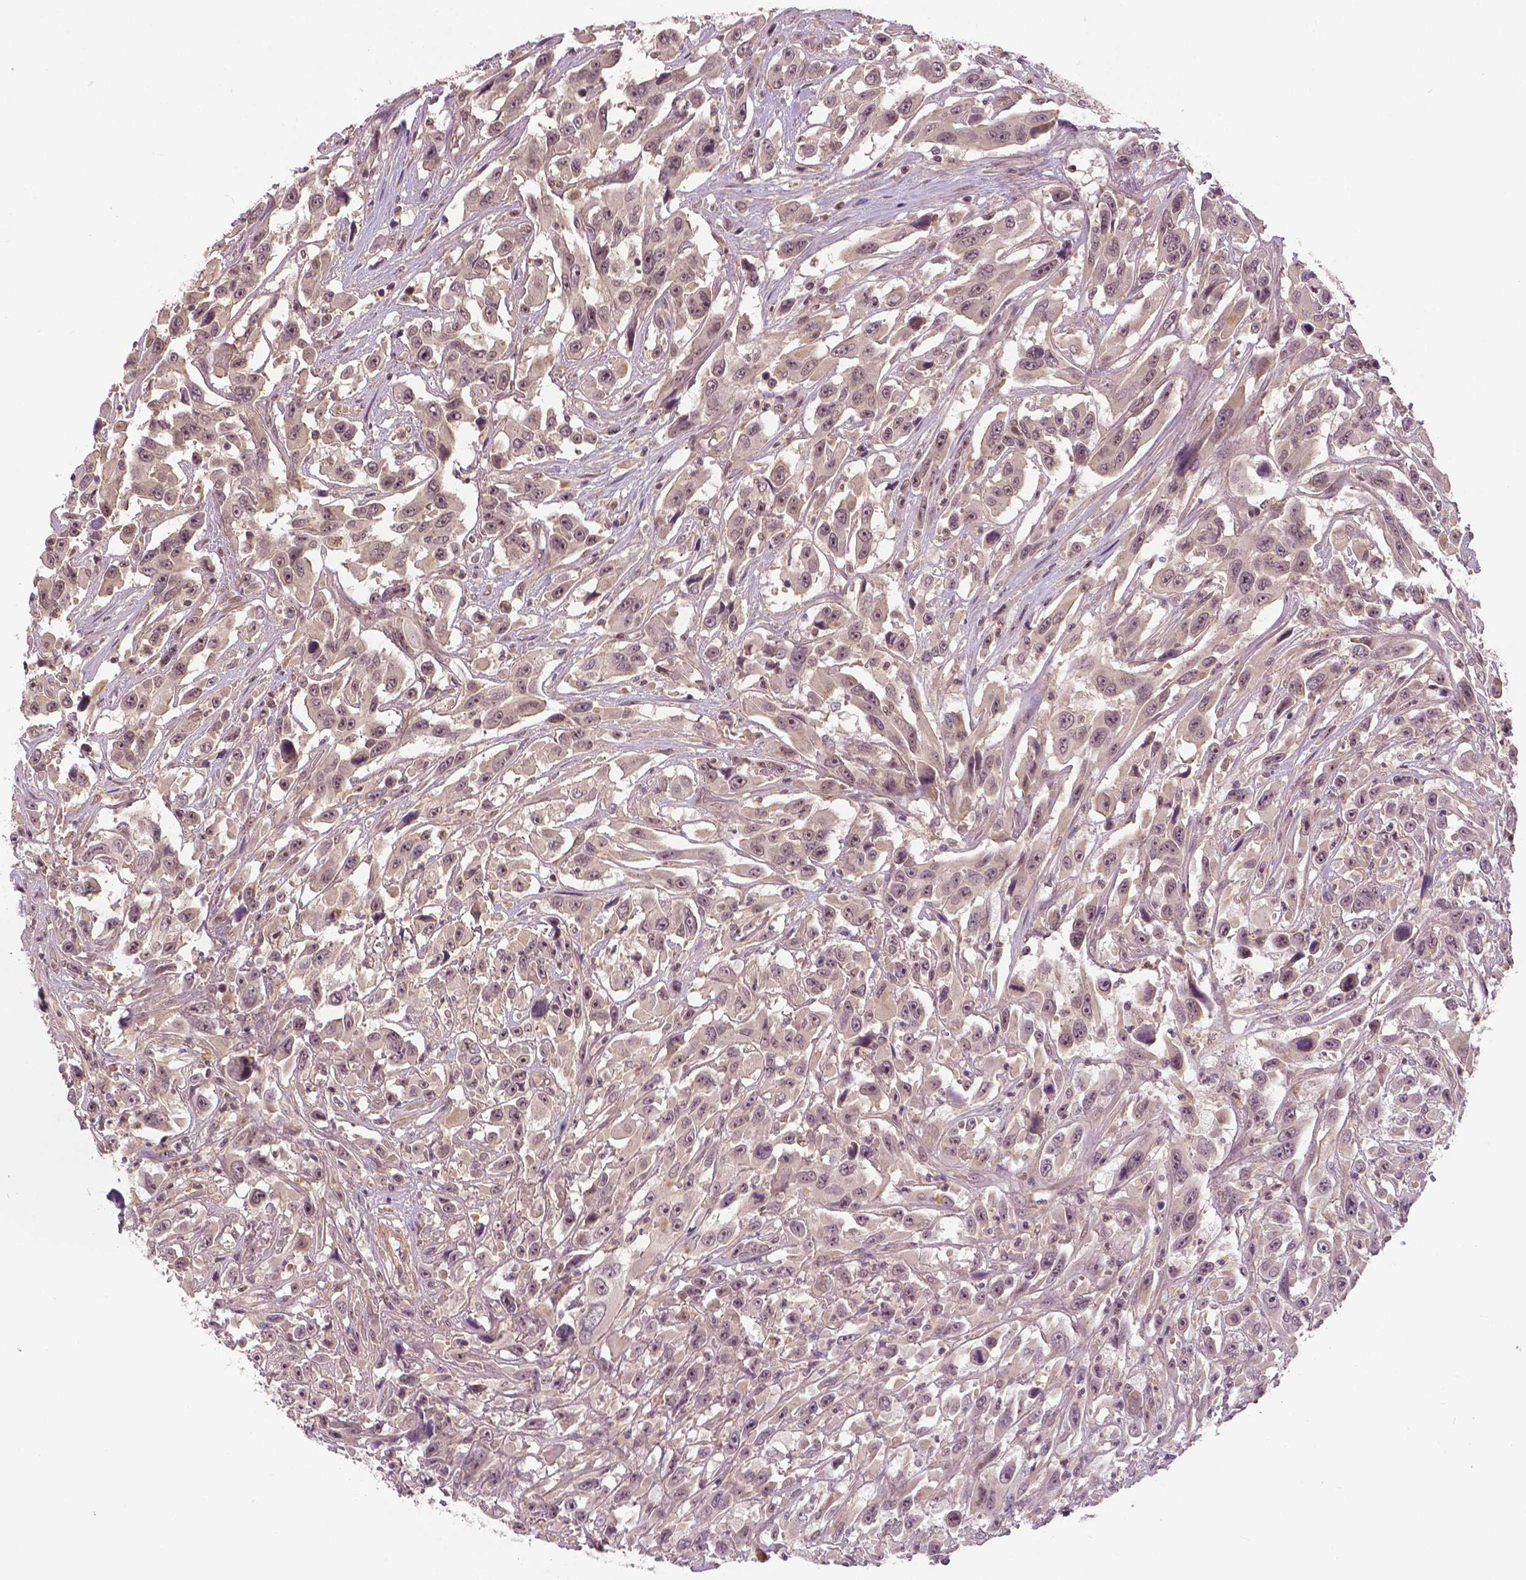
{"staining": {"intensity": "weak", "quantity": "25%-75%", "location": "cytoplasmic/membranous,nuclear"}, "tissue": "urothelial cancer", "cell_type": "Tumor cells", "image_type": "cancer", "snomed": [{"axis": "morphology", "description": "Urothelial carcinoma, High grade"}, {"axis": "topography", "description": "Urinary bladder"}], "caption": "Protein staining of urothelial cancer tissue exhibits weak cytoplasmic/membranous and nuclear expression in about 25%-75% of tumor cells.", "gene": "ANXA13", "patient": {"sex": "male", "age": 53}}